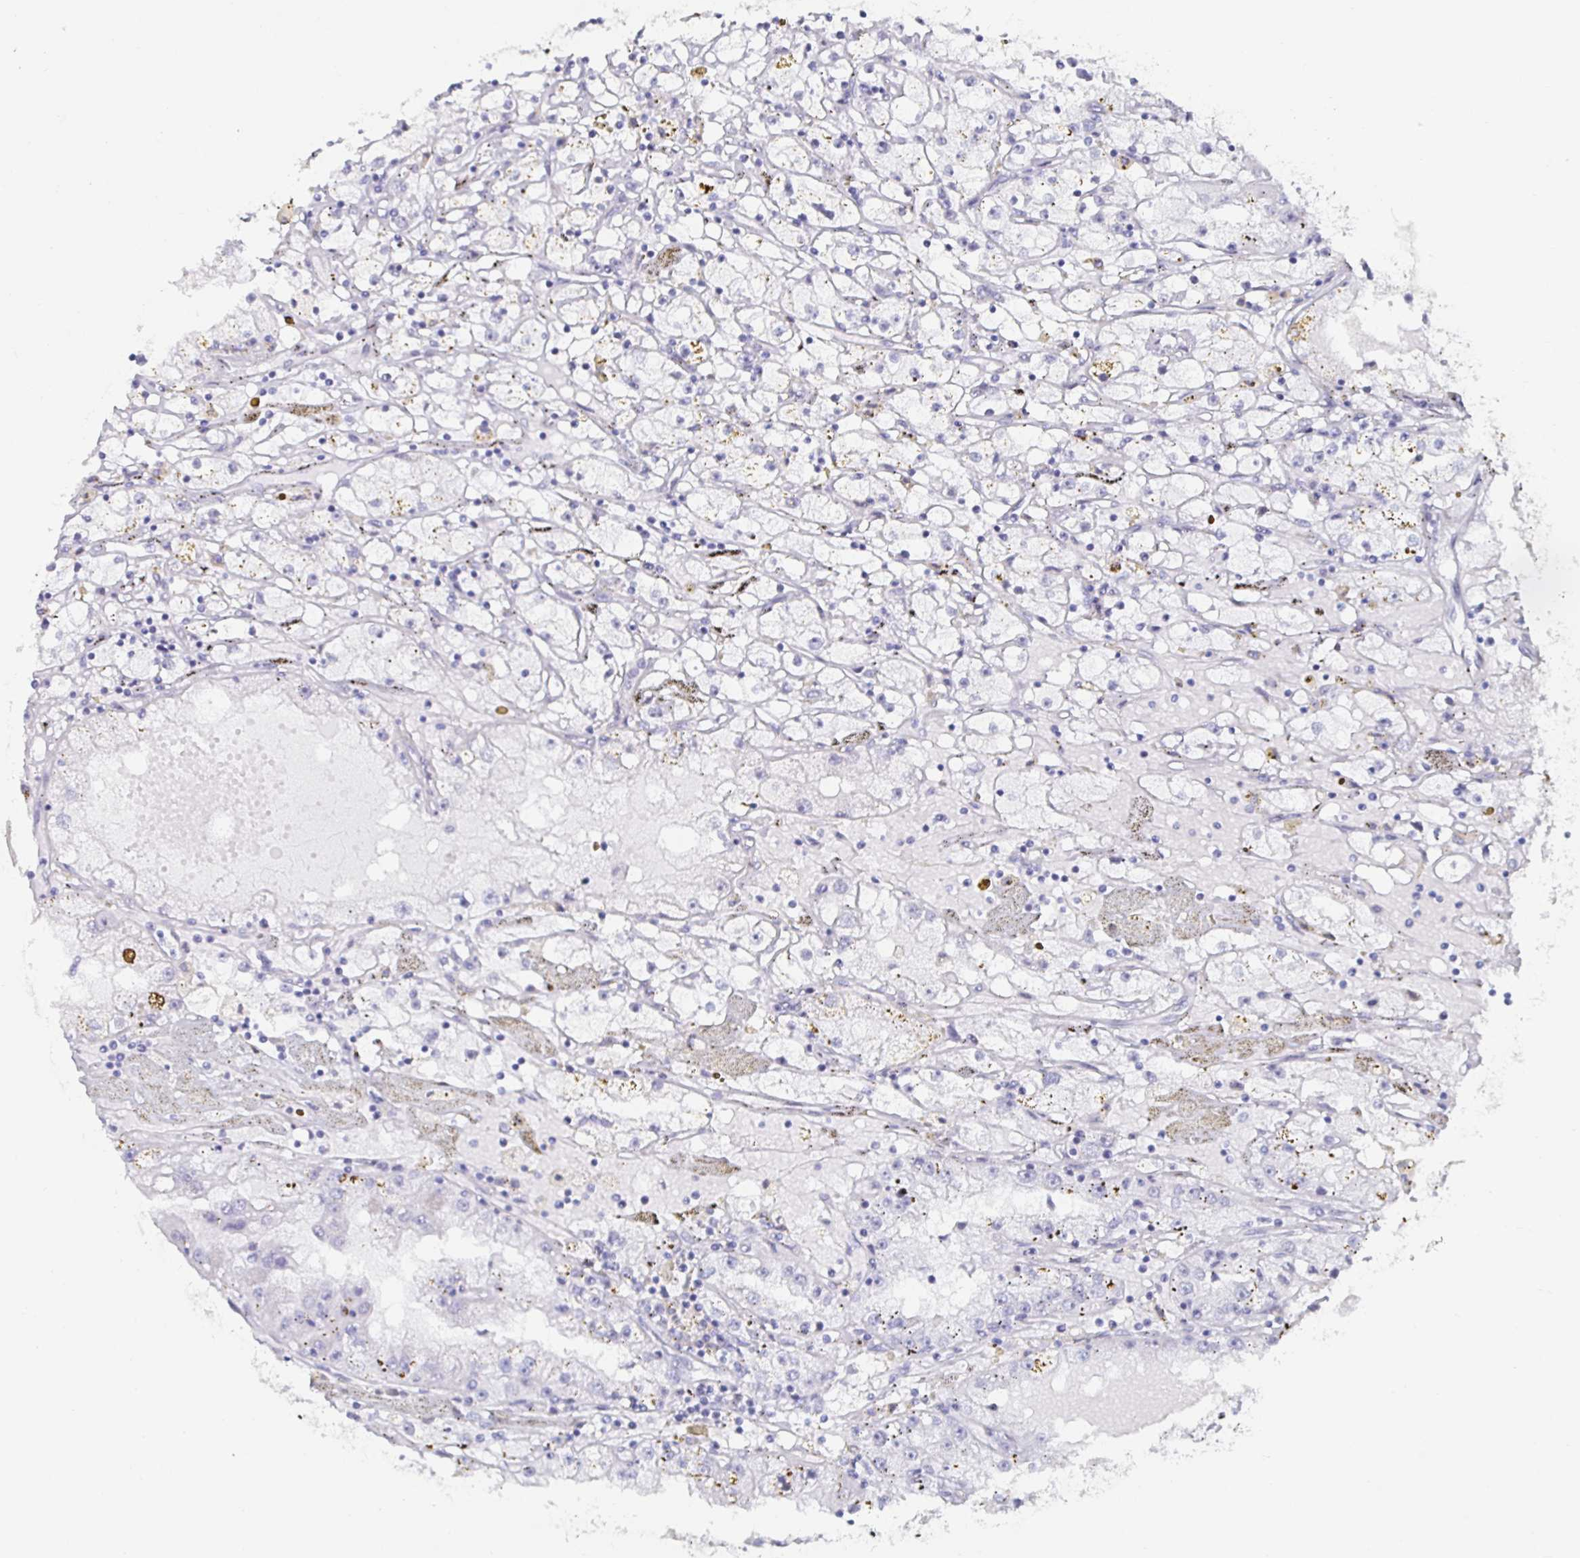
{"staining": {"intensity": "negative", "quantity": "none", "location": "none"}, "tissue": "renal cancer", "cell_type": "Tumor cells", "image_type": "cancer", "snomed": [{"axis": "morphology", "description": "Adenocarcinoma, NOS"}, {"axis": "topography", "description": "Kidney"}], "caption": "Human renal cancer stained for a protein using immunohistochemistry shows no positivity in tumor cells.", "gene": "KRT4", "patient": {"sex": "male", "age": 56}}